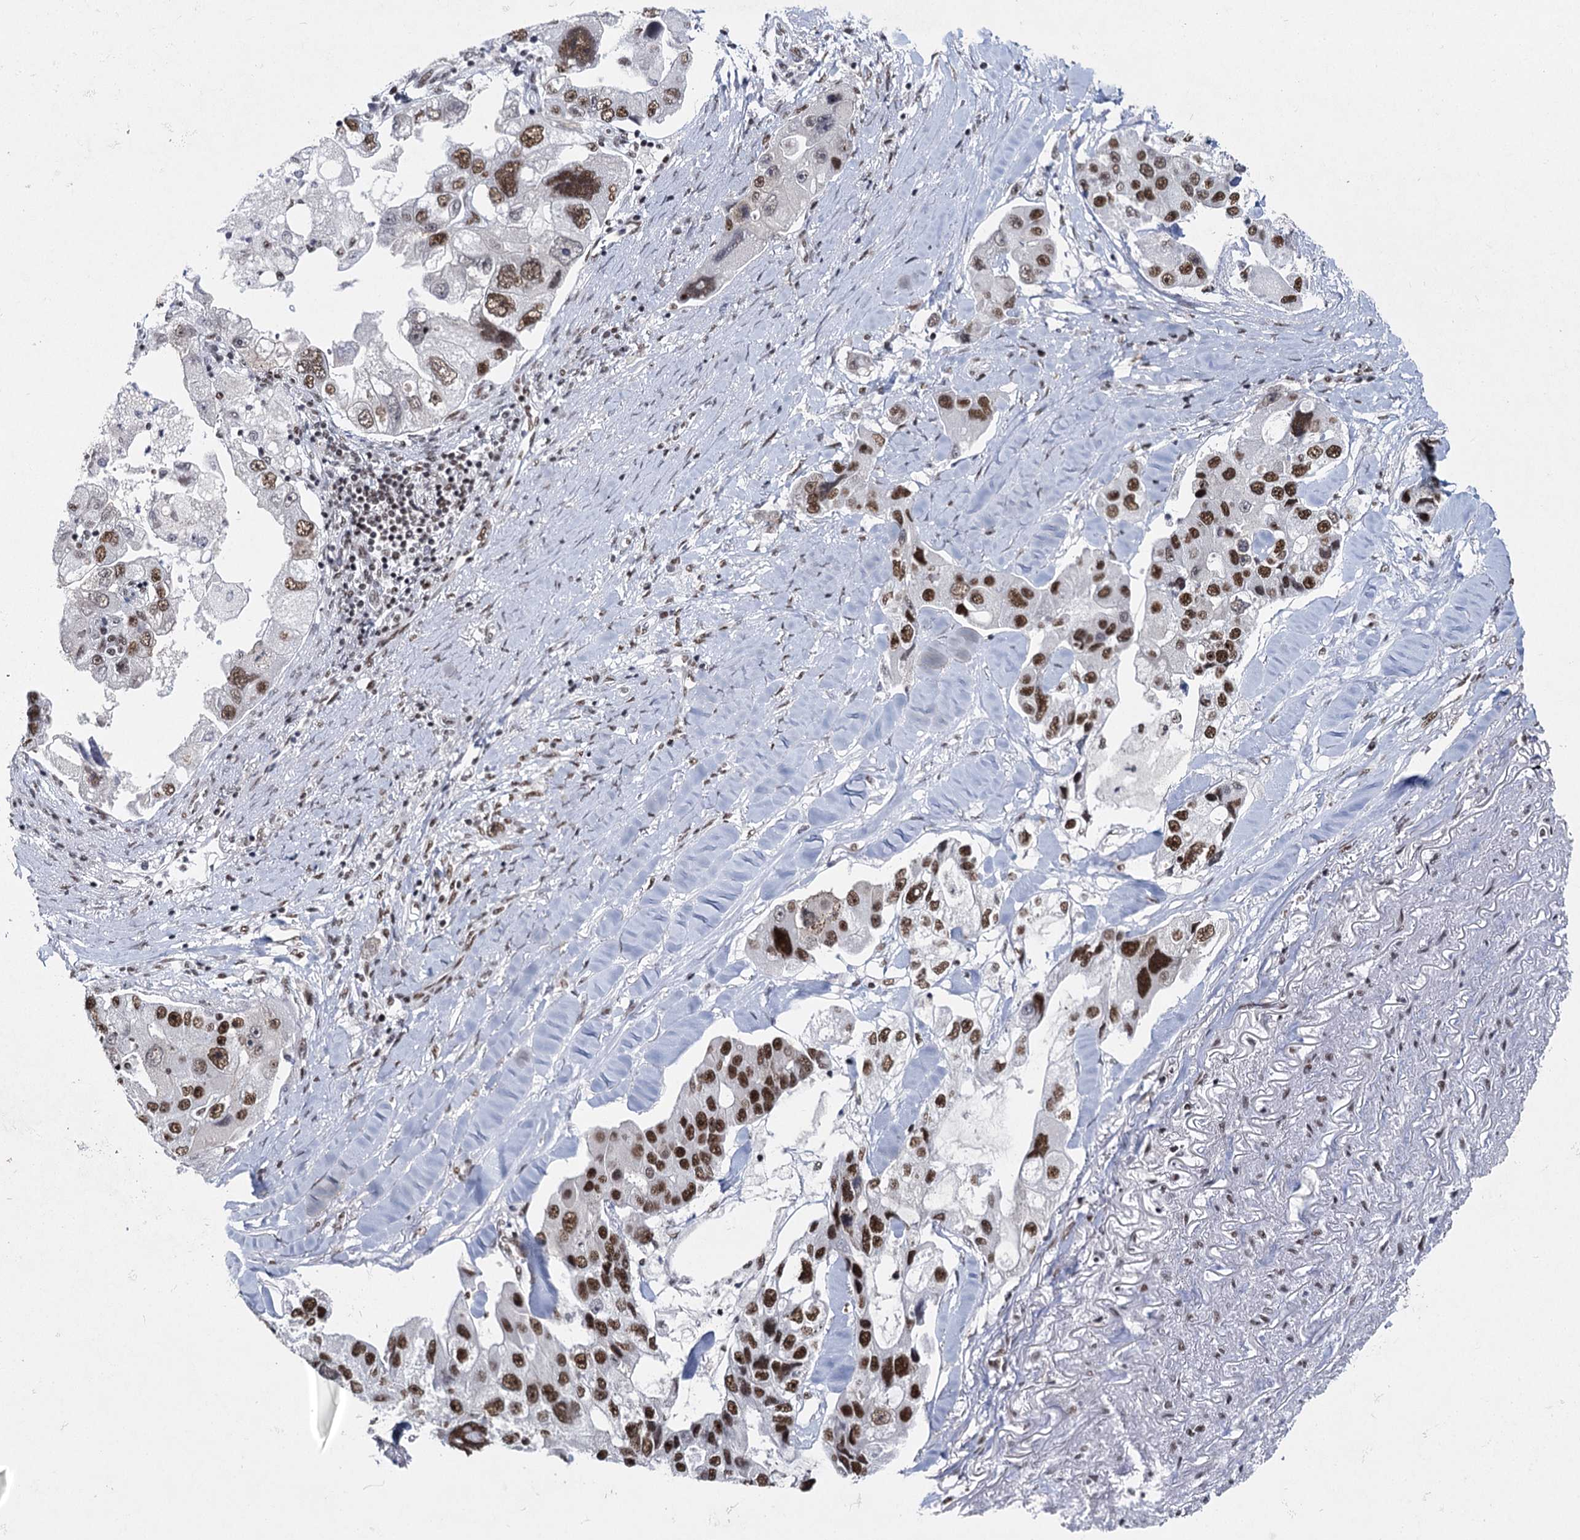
{"staining": {"intensity": "strong", "quantity": ">75%", "location": "nuclear"}, "tissue": "lung cancer", "cell_type": "Tumor cells", "image_type": "cancer", "snomed": [{"axis": "morphology", "description": "Adenocarcinoma, NOS"}, {"axis": "topography", "description": "Lung"}], "caption": "There is high levels of strong nuclear expression in tumor cells of lung cancer, as demonstrated by immunohistochemical staining (brown color).", "gene": "SCAF8", "patient": {"sex": "female", "age": 54}}